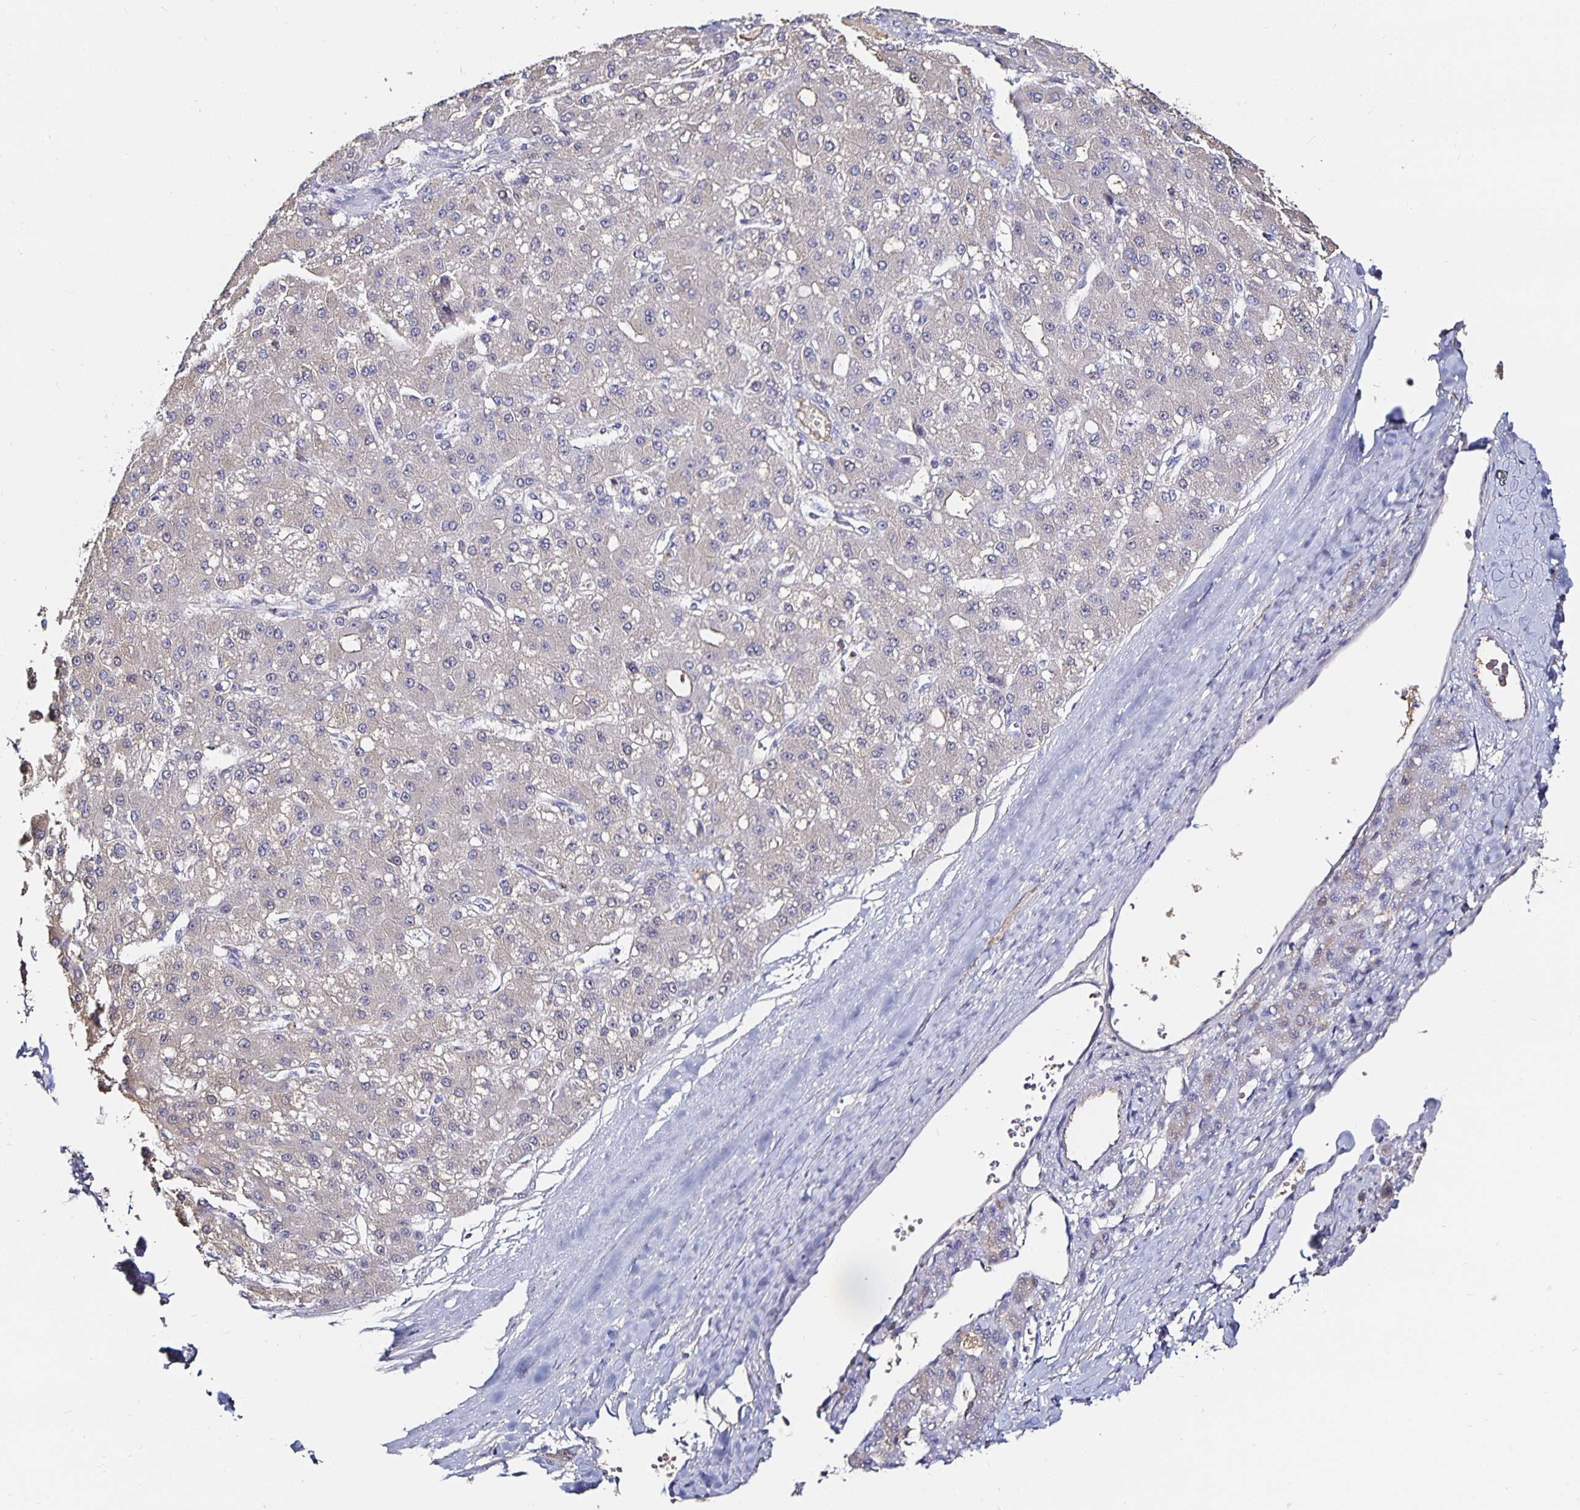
{"staining": {"intensity": "negative", "quantity": "none", "location": "none"}, "tissue": "liver cancer", "cell_type": "Tumor cells", "image_type": "cancer", "snomed": [{"axis": "morphology", "description": "Carcinoma, Hepatocellular, NOS"}, {"axis": "topography", "description": "Liver"}], "caption": "Protein analysis of hepatocellular carcinoma (liver) reveals no significant positivity in tumor cells. (DAB immunohistochemistry visualized using brightfield microscopy, high magnification).", "gene": "TTR", "patient": {"sex": "male", "age": 67}}